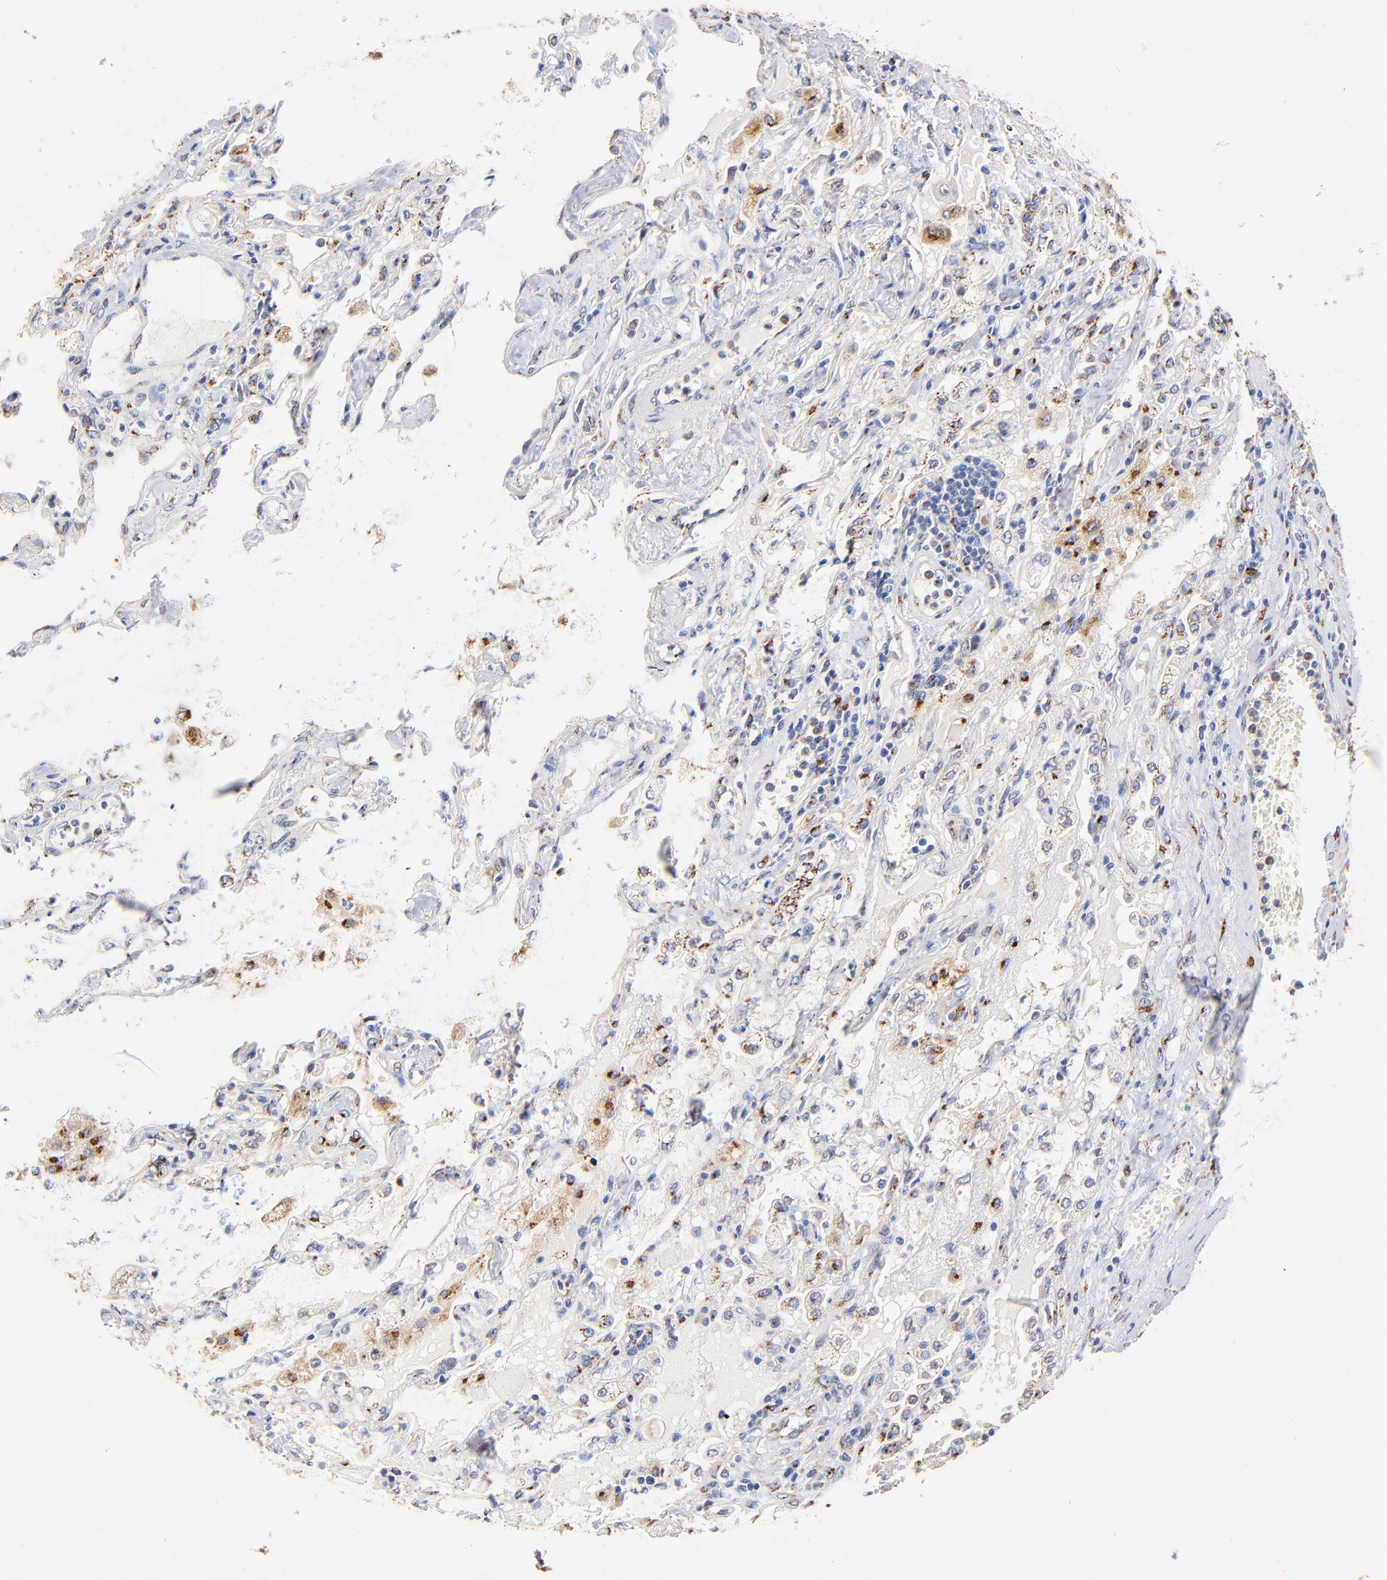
{"staining": {"intensity": "weak", "quantity": "<25%", "location": "cytoplasmic/membranous"}, "tissue": "lung cancer", "cell_type": "Tumor cells", "image_type": "cancer", "snomed": [{"axis": "morphology", "description": "Squamous cell carcinoma, NOS"}, {"axis": "topography", "description": "Lung"}], "caption": "Tumor cells are negative for protein expression in human lung cancer. Brightfield microscopy of immunohistochemistry (IHC) stained with DAB (brown) and hematoxylin (blue), captured at high magnification.", "gene": "FMNL3", "patient": {"sex": "female", "age": 76}}